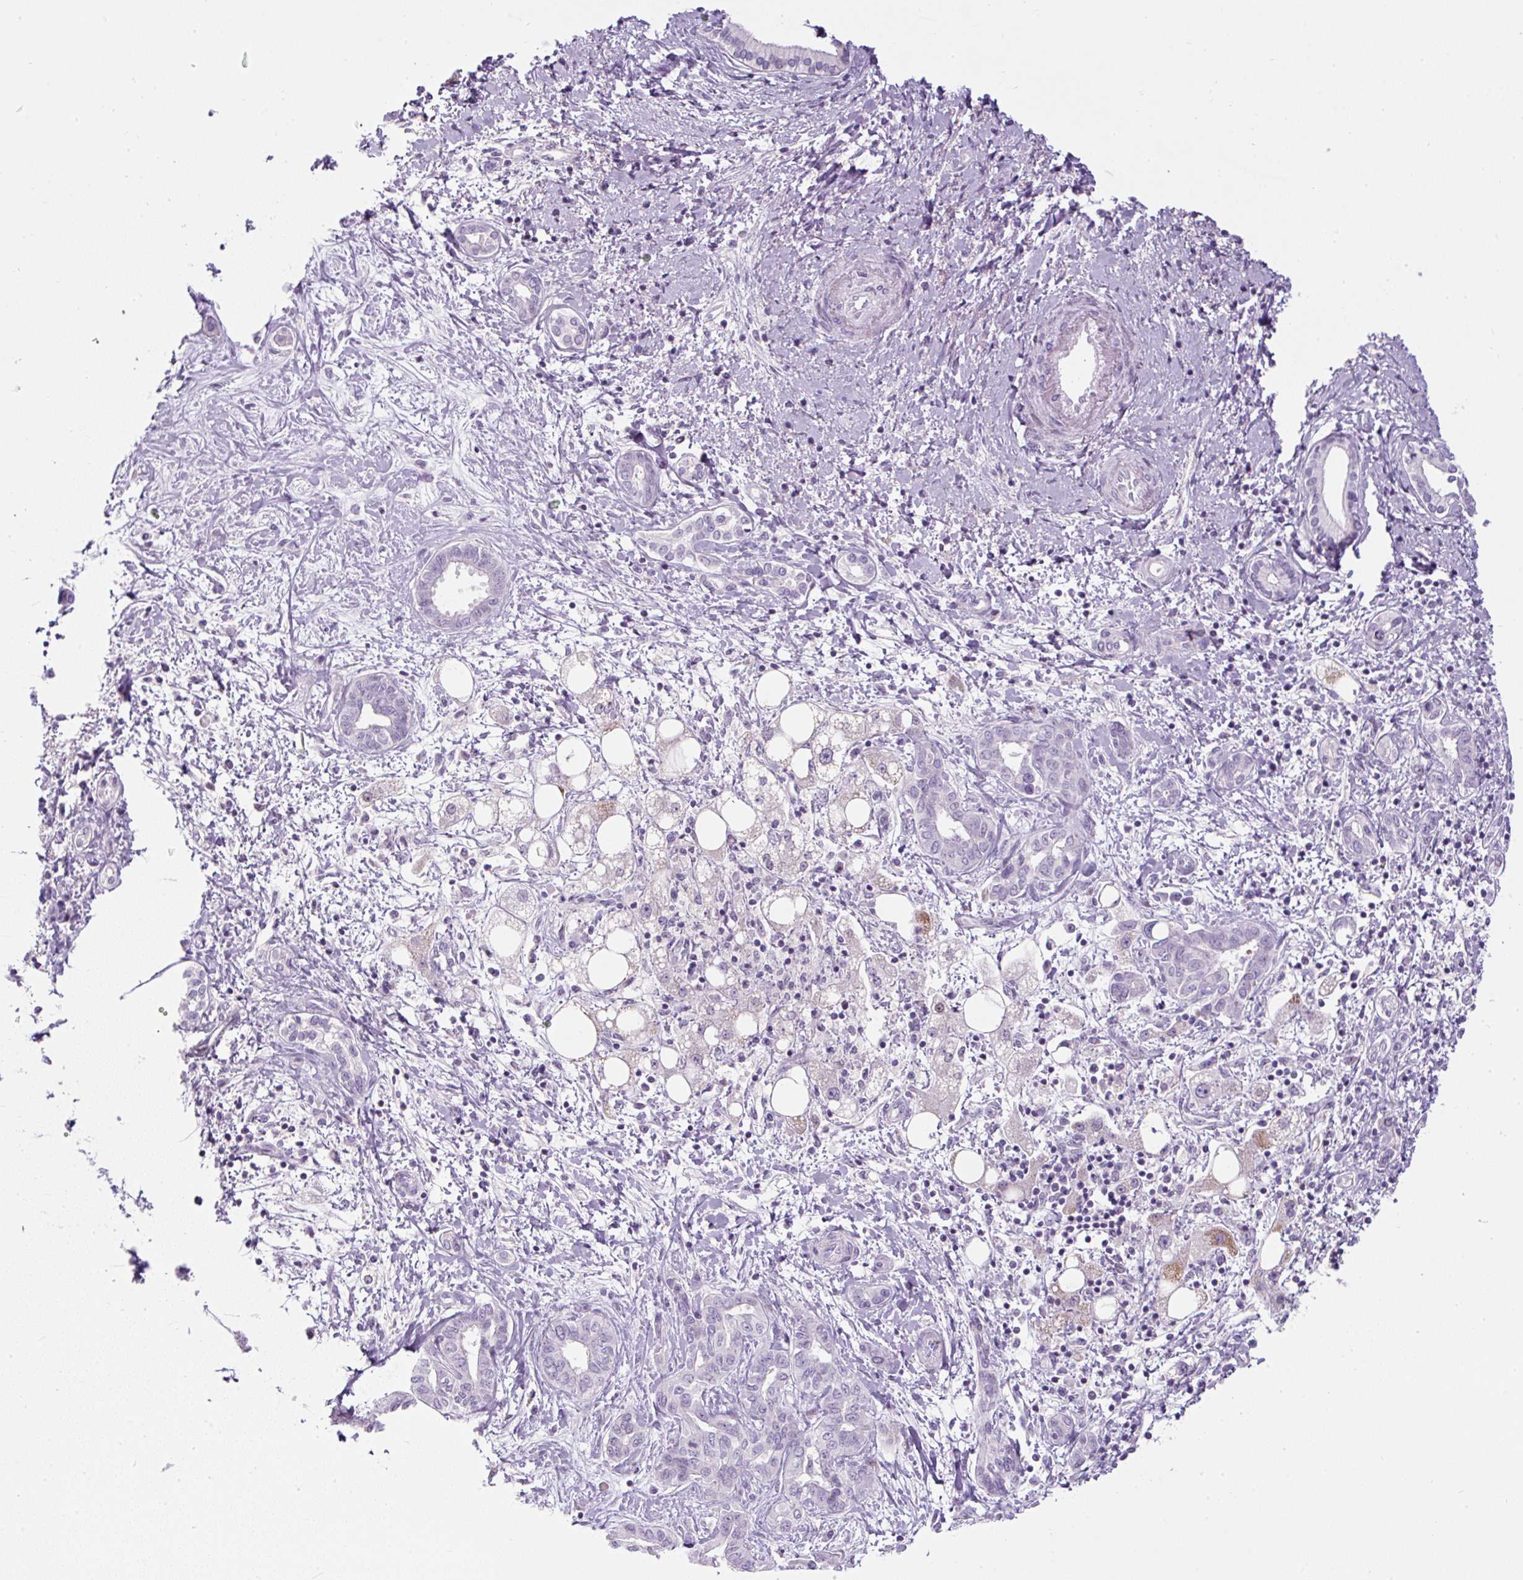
{"staining": {"intensity": "negative", "quantity": "none", "location": "none"}, "tissue": "liver cancer", "cell_type": "Tumor cells", "image_type": "cancer", "snomed": [{"axis": "morphology", "description": "Cholangiocarcinoma"}, {"axis": "topography", "description": "Liver"}], "caption": "DAB (3,3'-diaminobenzidine) immunohistochemical staining of liver cancer demonstrates no significant expression in tumor cells.", "gene": "FGFBP3", "patient": {"sex": "female", "age": 77}}